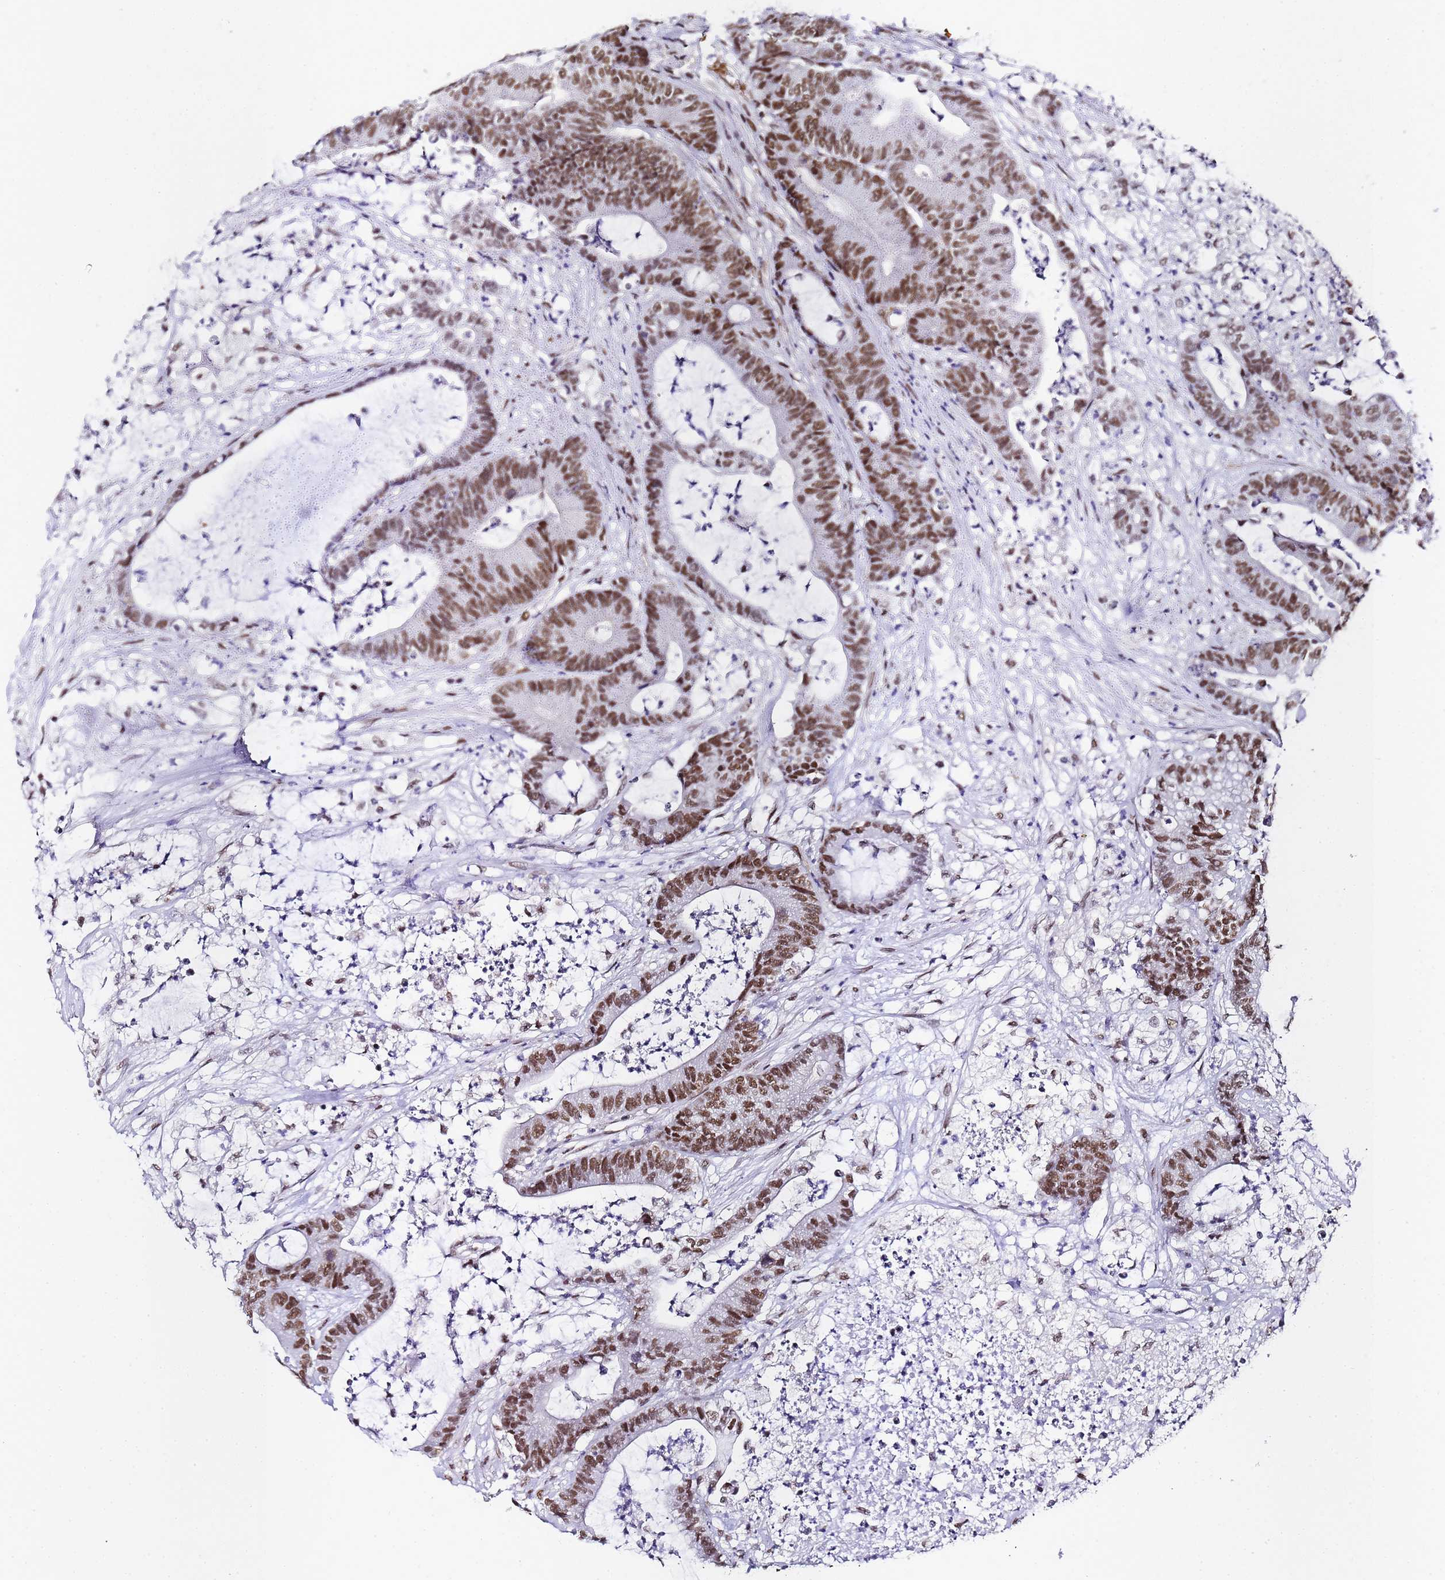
{"staining": {"intensity": "strong", "quantity": ">75%", "location": "nuclear"}, "tissue": "colorectal cancer", "cell_type": "Tumor cells", "image_type": "cancer", "snomed": [{"axis": "morphology", "description": "Adenocarcinoma, NOS"}, {"axis": "topography", "description": "Colon"}], "caption": "An immunohistochemistry image of tumor tissue is shown. Protein staining in brown shows strong nuclear positivity in colorectal cancer (adenocarcinoma) within tumor cells.", "gene": "POLR1A", "patient": {"sex": "female", "age": 84}}